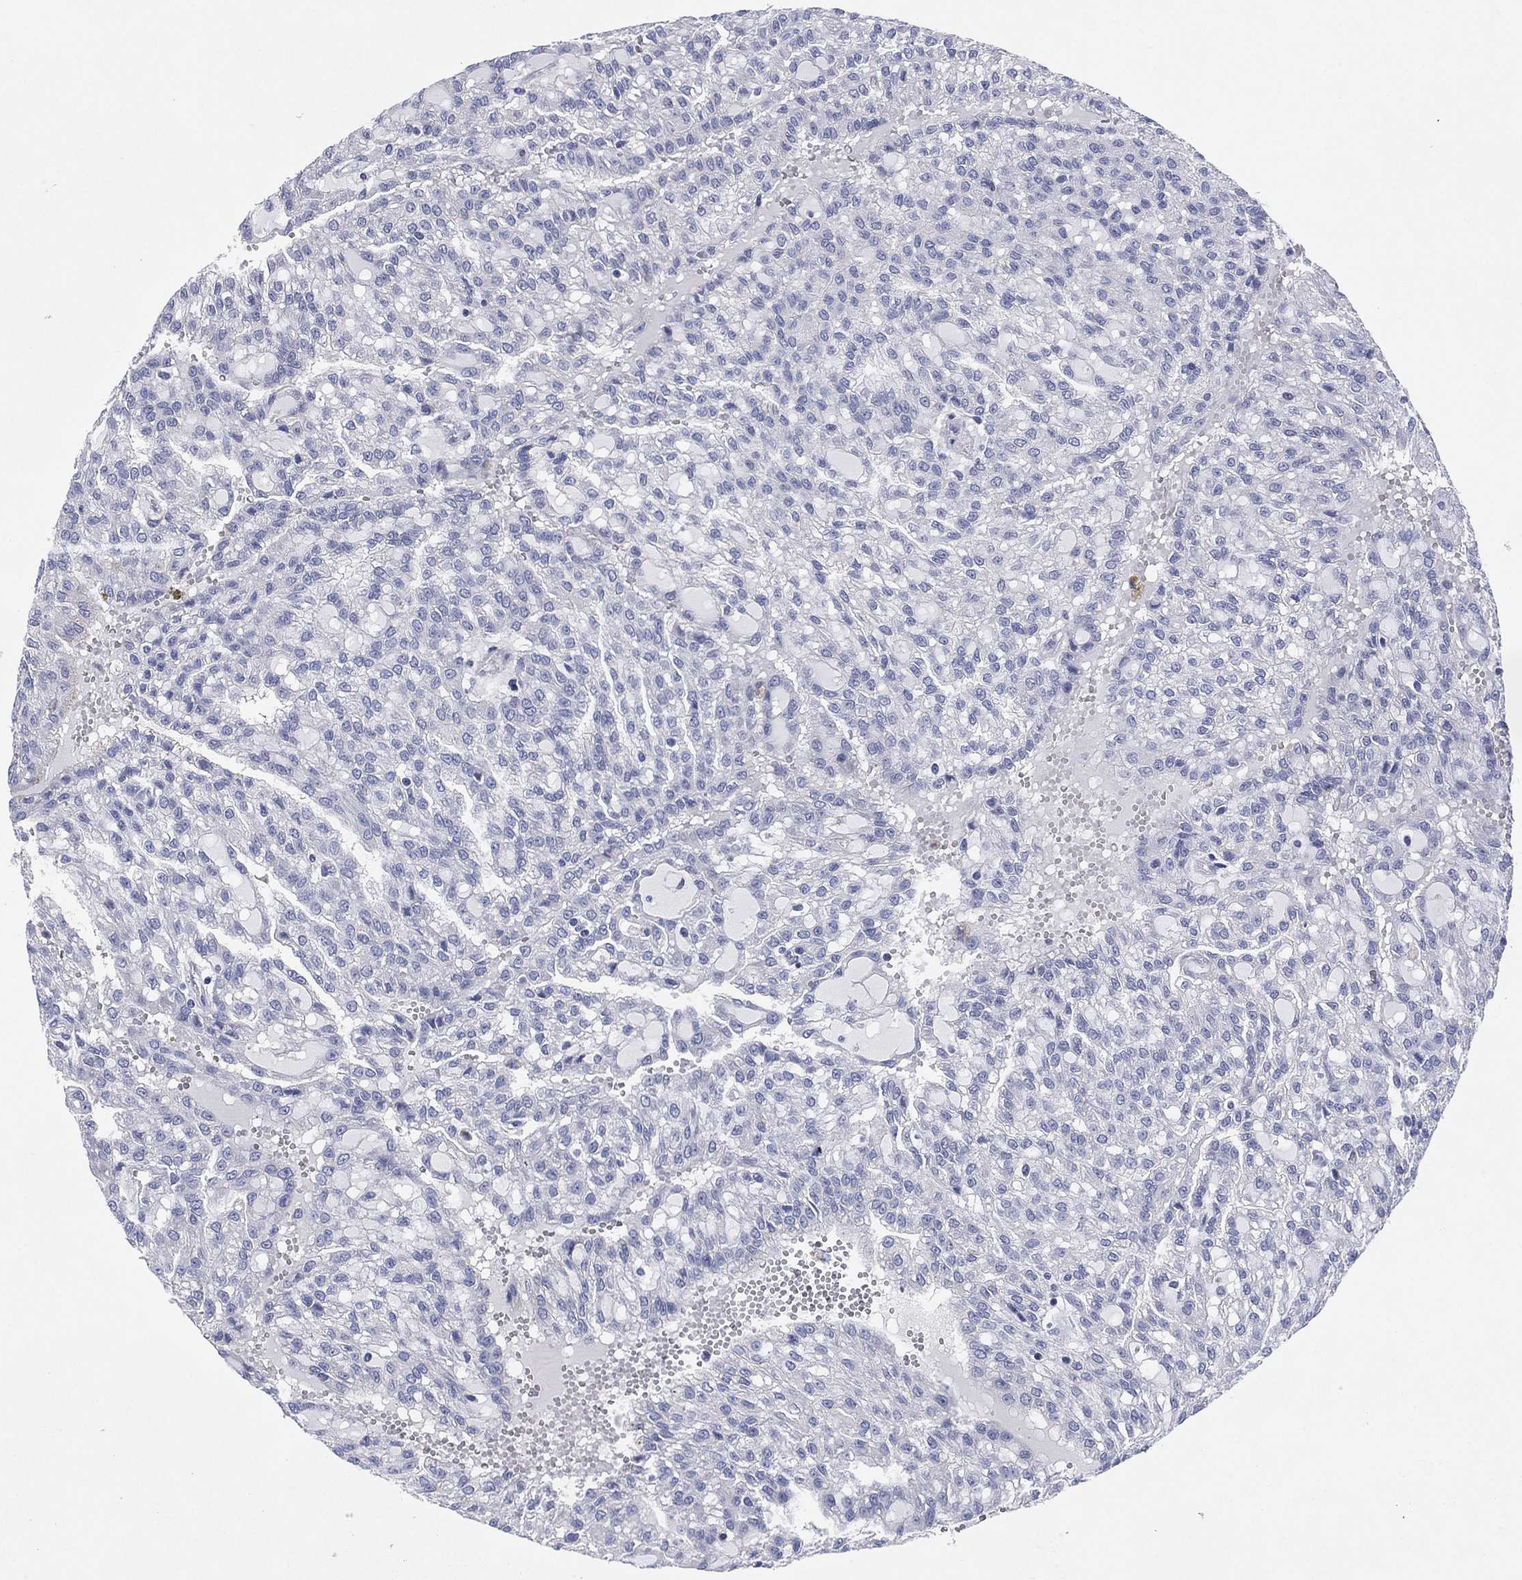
{"staining": {"intensity": "negative", "quantity": "none", "location": "none"}, "tissue": "renal cancer", "cell_type": "Tumor cells", "image_type": "cancer", "snomed": [{"axis": "morphology", "description": "Adenocarcinoma, NOS"}, {"axis": "topography", "description": "Kidney"}], "caption": "Human renal cancer stained for a protein using immunohistochemistry (IHC) shows no staining in tumor cells.", "gene": "CHRNA3", "patient": {"sex": "male", "age": 63}}